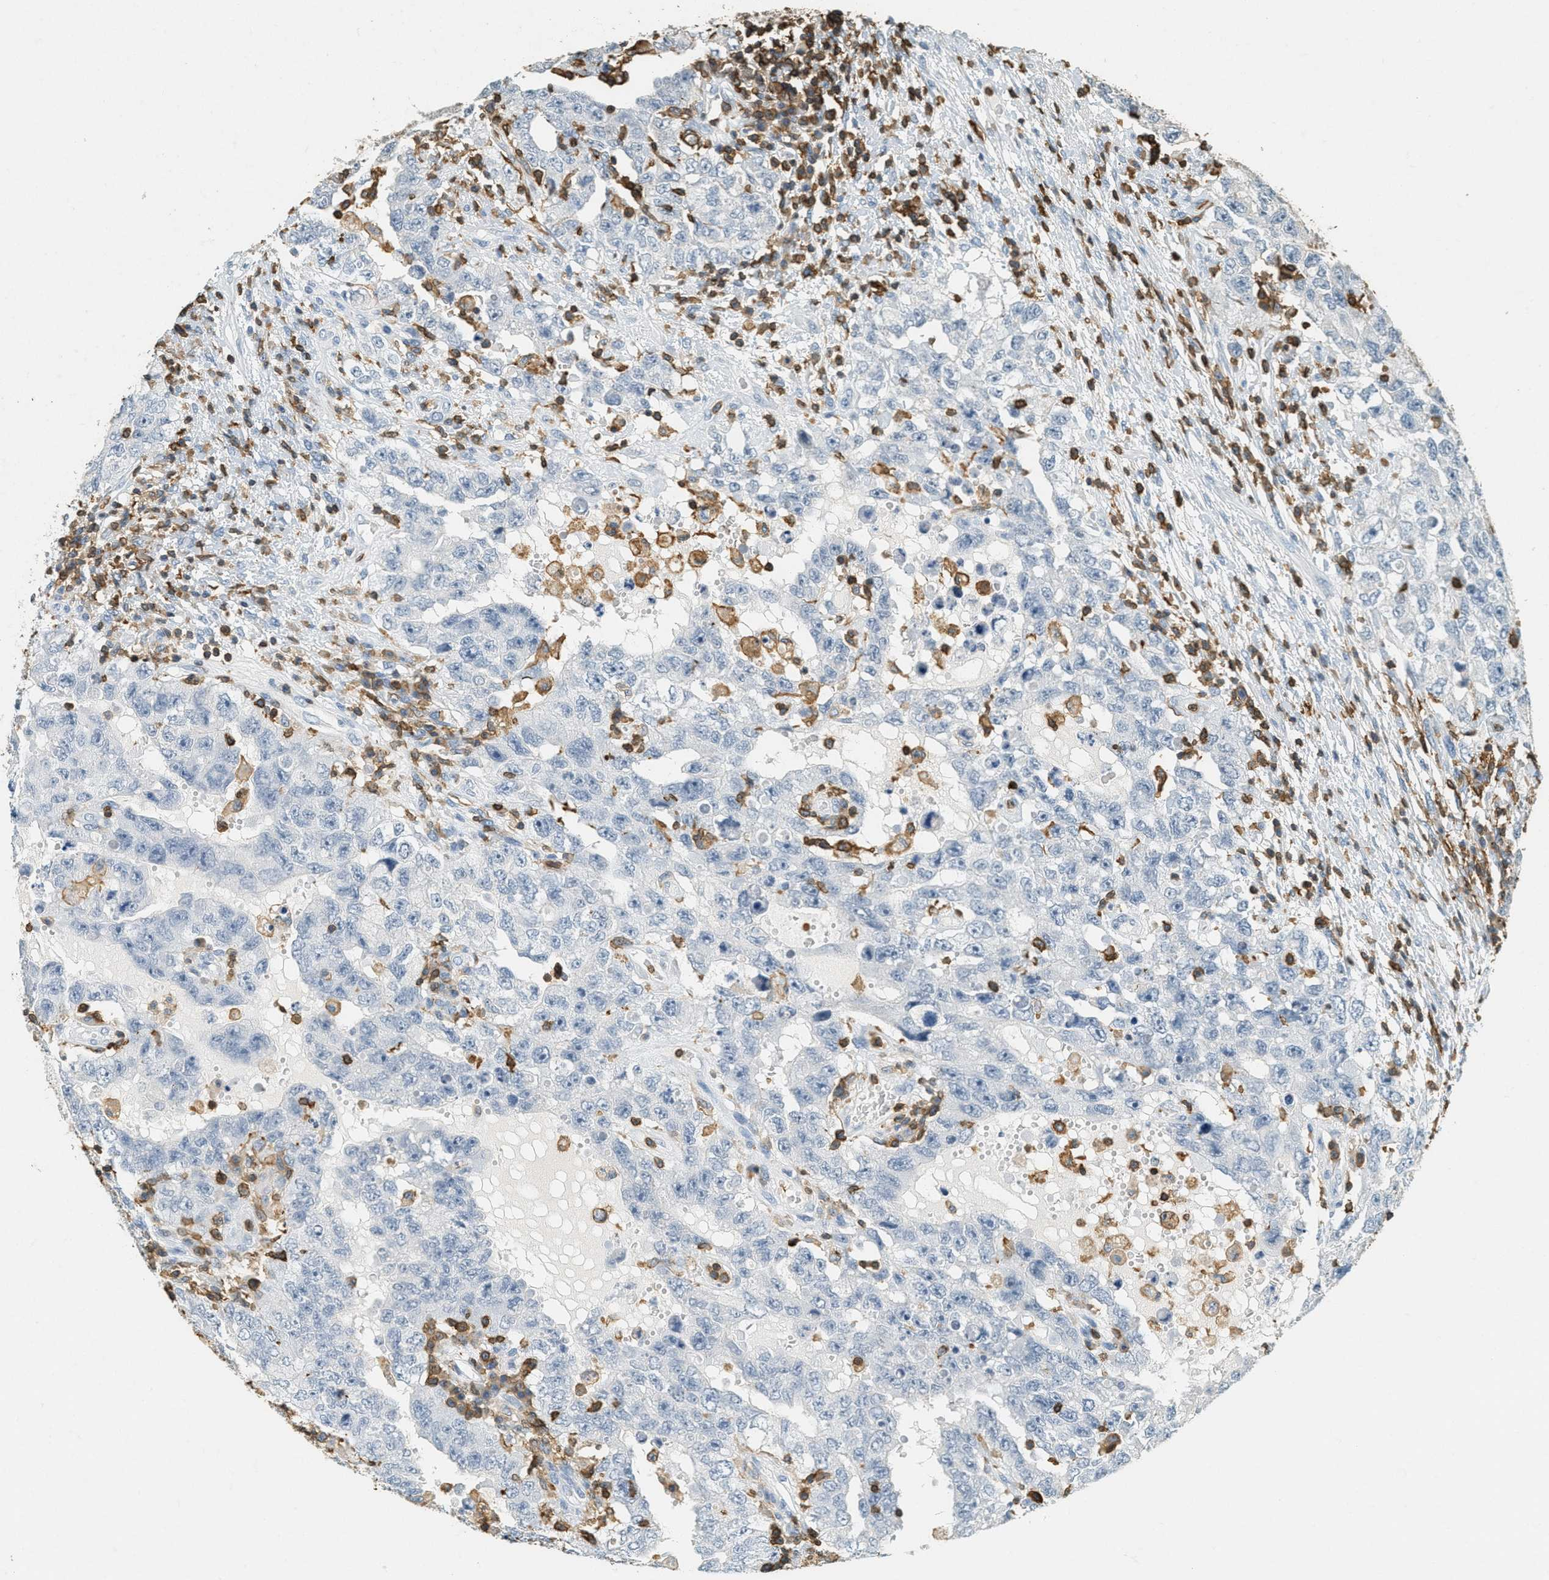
{"staining": {"intensity": "negative", "quantity": "none", "location": "none"}, "tissue": "testis cancer", "cell_type": "Tumor cells", "image_type": "cancer", "snomed": [{"axis": "morphology", "description": "Carcinoma, Embryonal, NOS"}, {"axis": "topography", "description": "Testis"}], "caption": "DAB (3,3'-diaminobenzidine) immunohistochemical staining of human embryonal carcinoma (testis) shows no significant positivity in tumor cells.", "gene": "LSP1", "patient": {"sex": "male", "age": 26}}